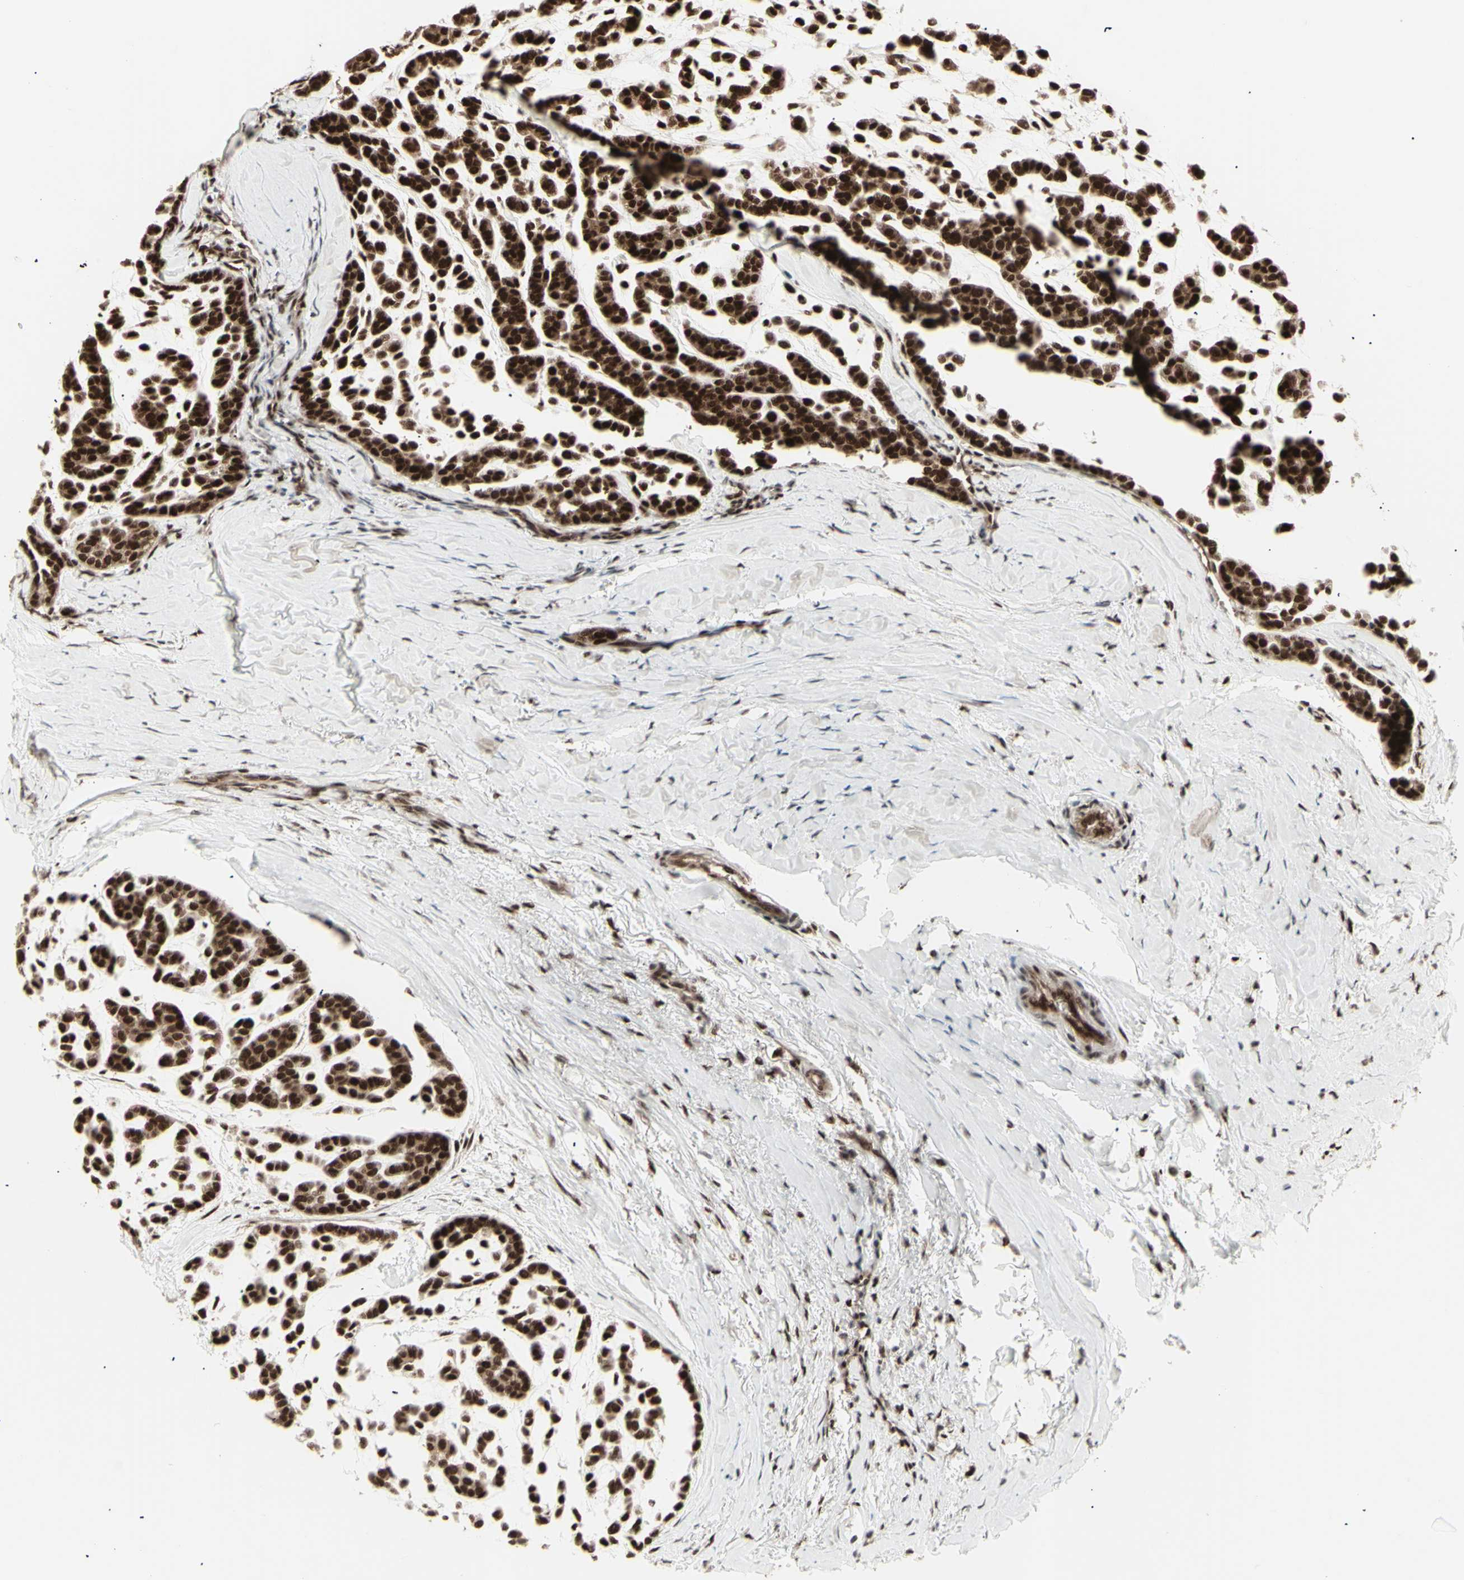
{"staining": {"intensity": "strong", "quantity": ">75%", "location": "cytoplasmic/membranous,nuclear"}, "tissue": "head and neck cancer", "cell_type": "Tumor cells", "image_type": "cancer", "snomed": [{"axis": "morphology", "description": "Adenocarcinoma, NOS"}, {"axis": "morphology", "description": "Adenoma, NOS"}, {"axis": "topography", "description": "Head-Neck"}], "caption": "This is an image of IHC staining of head and neck cancer, which shows strong expression in the cytoplasmic/membranous and nuclear of tumor cells.", "gene": "CBX1", "patient": {"sex": "female", "age": 55}}